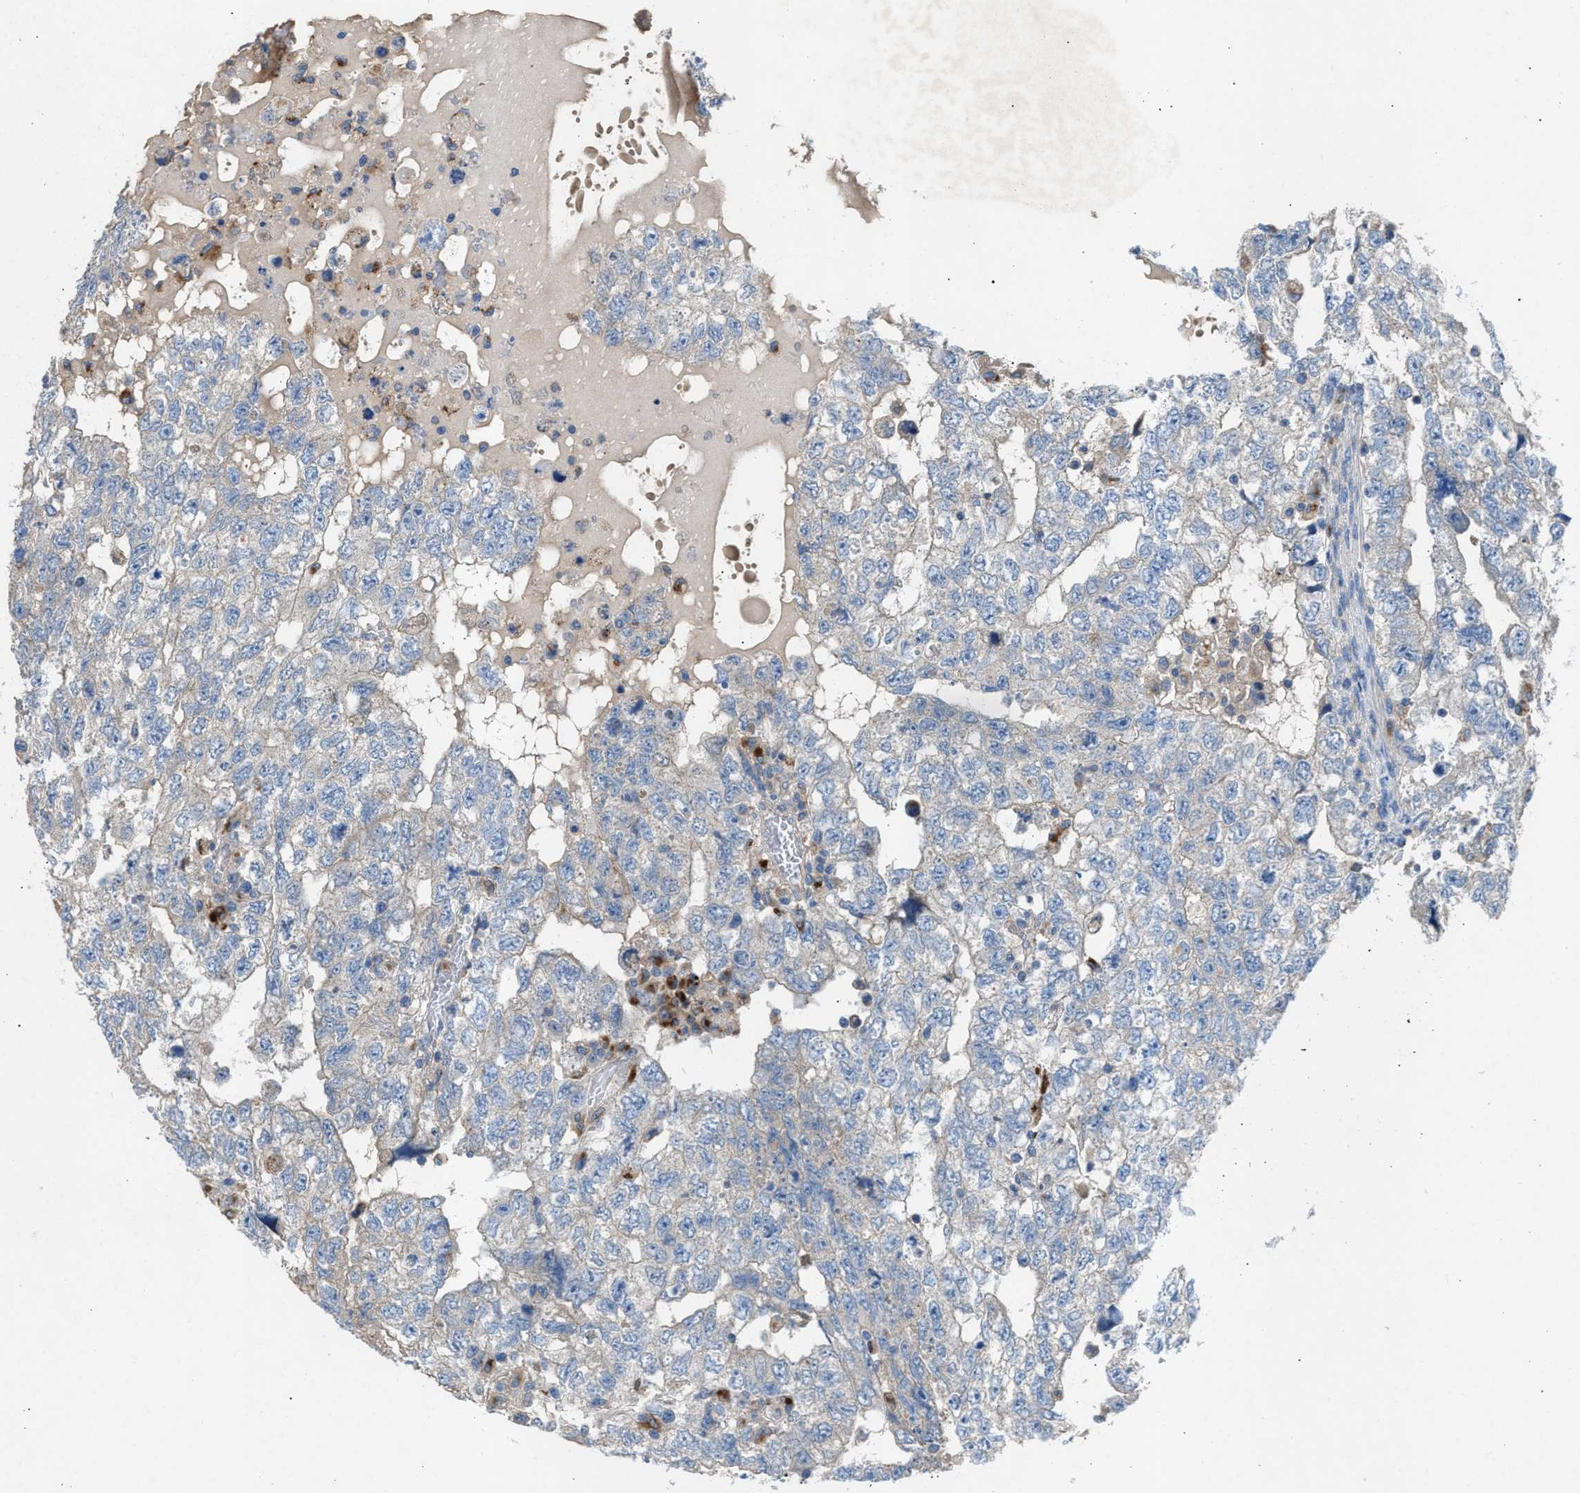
{"staining": {"intensity": "negative", "quantity": "none", "location": "none"}, "tissue": "testis cancer", "cell_type": "Tumor cells", "image_type": "cancer", "snomed": [{"axis": "morphology", "description": "Carcinoma, Embryonal, NOS"}, {"axis": "topography", "description": "Testis"}], "caption": "An immunohistochemistry (IHC) photomicrograph of testis cancer (embryonal carcinoma) is shown. There is no staining in tumor cells of testis cancer (embryonal carcinoma). (Brightfield microscopy of DAB IHC at high magnification).", "gene": "AOAH", "patient": {"sex": "male", "age": 36}}